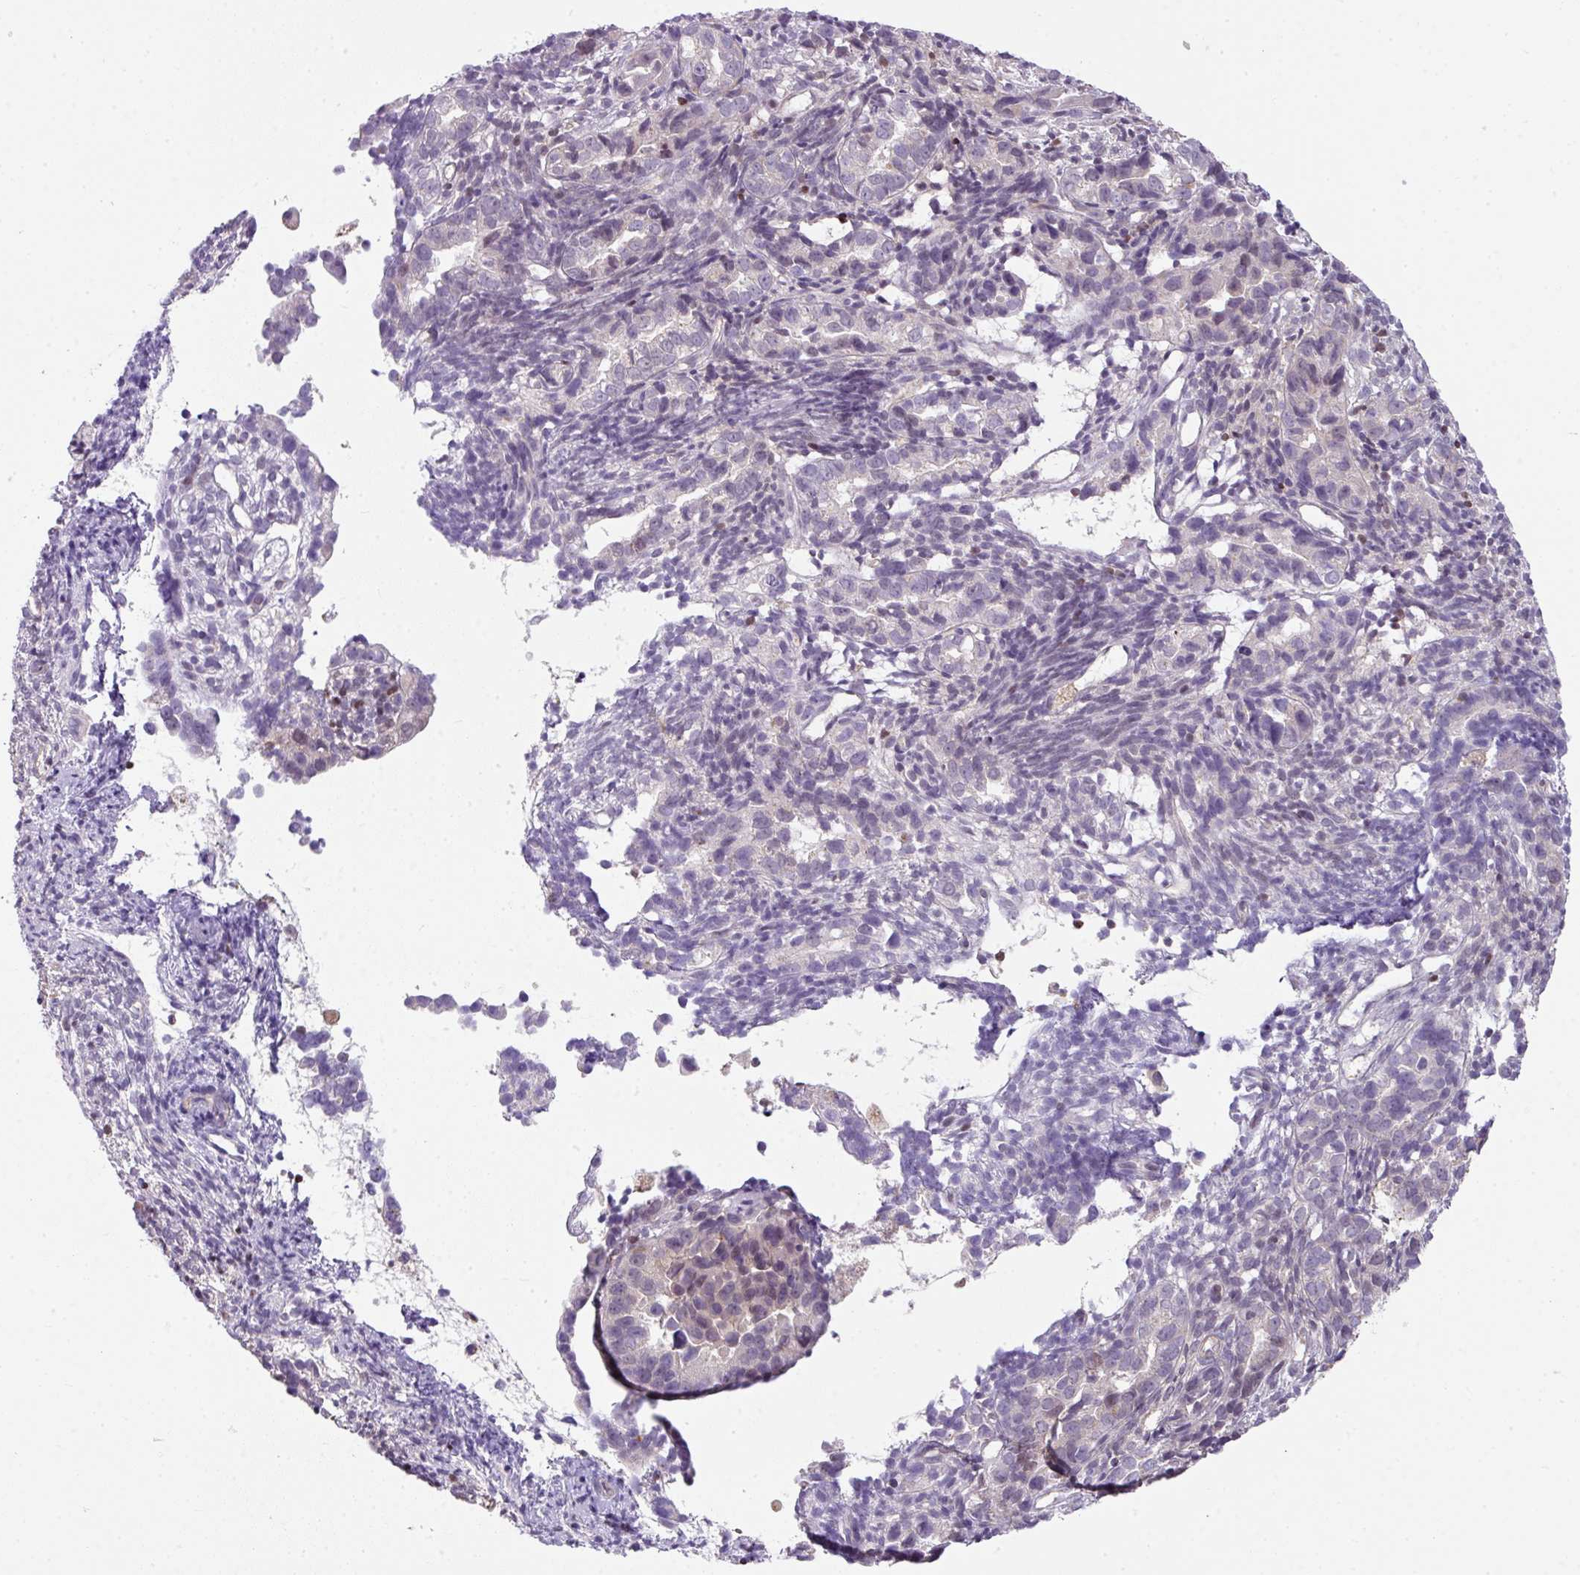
{"staining": {"intensity": "negative", "quantity": "none", "location": "none"}, "tissue": "endometrial cancer", "cell_type": "Tumor cells", "image_type": "cancer", "snomed": [{"axis": "morphology", "description": "Adenocarcinoma, NOS"}, {"axis": "topography", "description": "Endometrium"}], "caption": "Tumor cells are negative for brown protein staining in endometrial cancer (adenocarcinoma).", "gene": "STAT5A", "patient": {"sex": "female", "age": 57}}